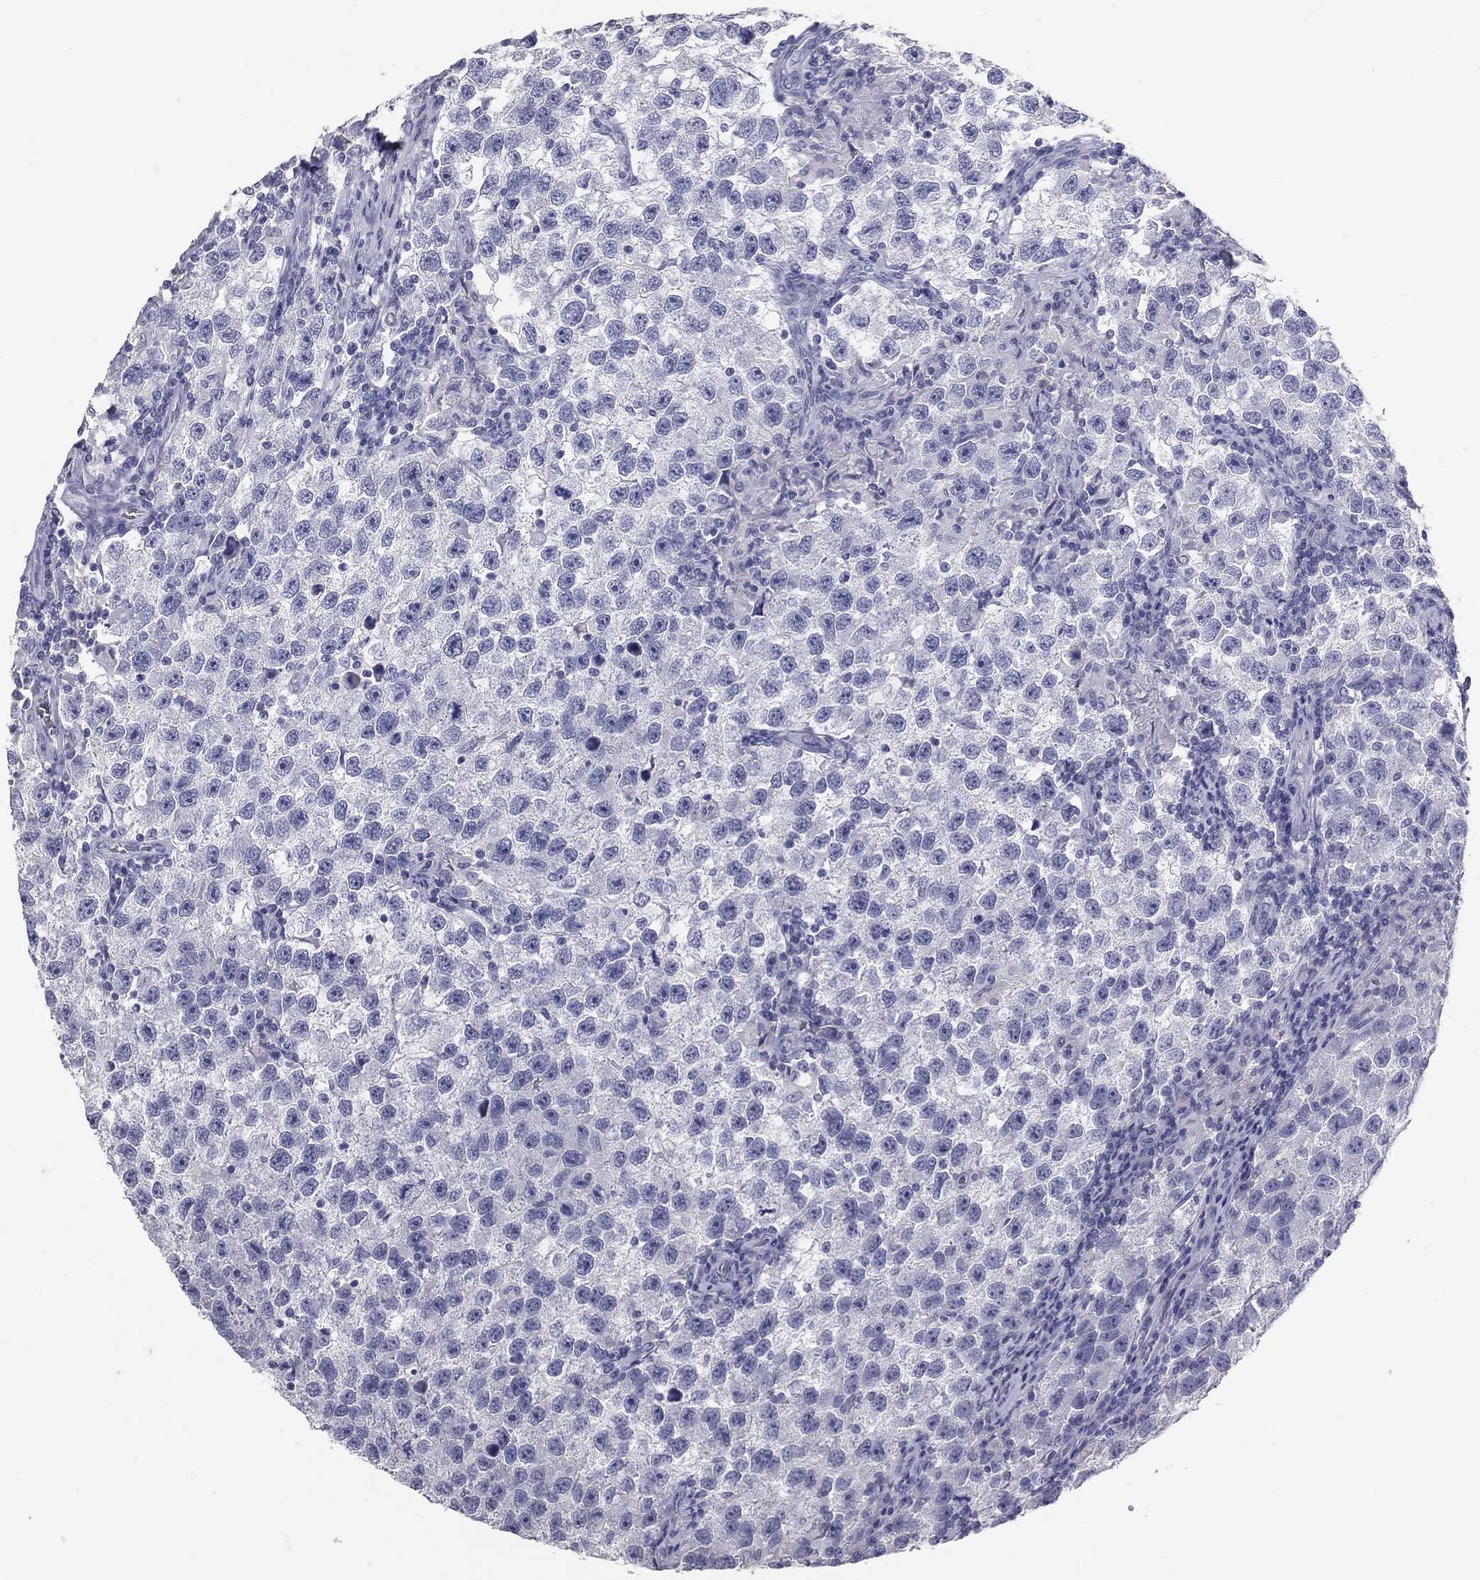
{"staining": {"intensity": "negative", "quantity": "none", "location": "none"}, "tissue": "testis cancer", "cell_type": "Tumor cells", "image_type": "cancer", "snomed": [{"axis": "morphology", "description": "Seminoma, NOS"}, {"axis": "topography", "description": "Testis"}], "caption": "Tumor cells show no significant expression in testis cancer (seminoma).", "gene": "TFPI2", "patient": {"sex": "male", "age": 26}}